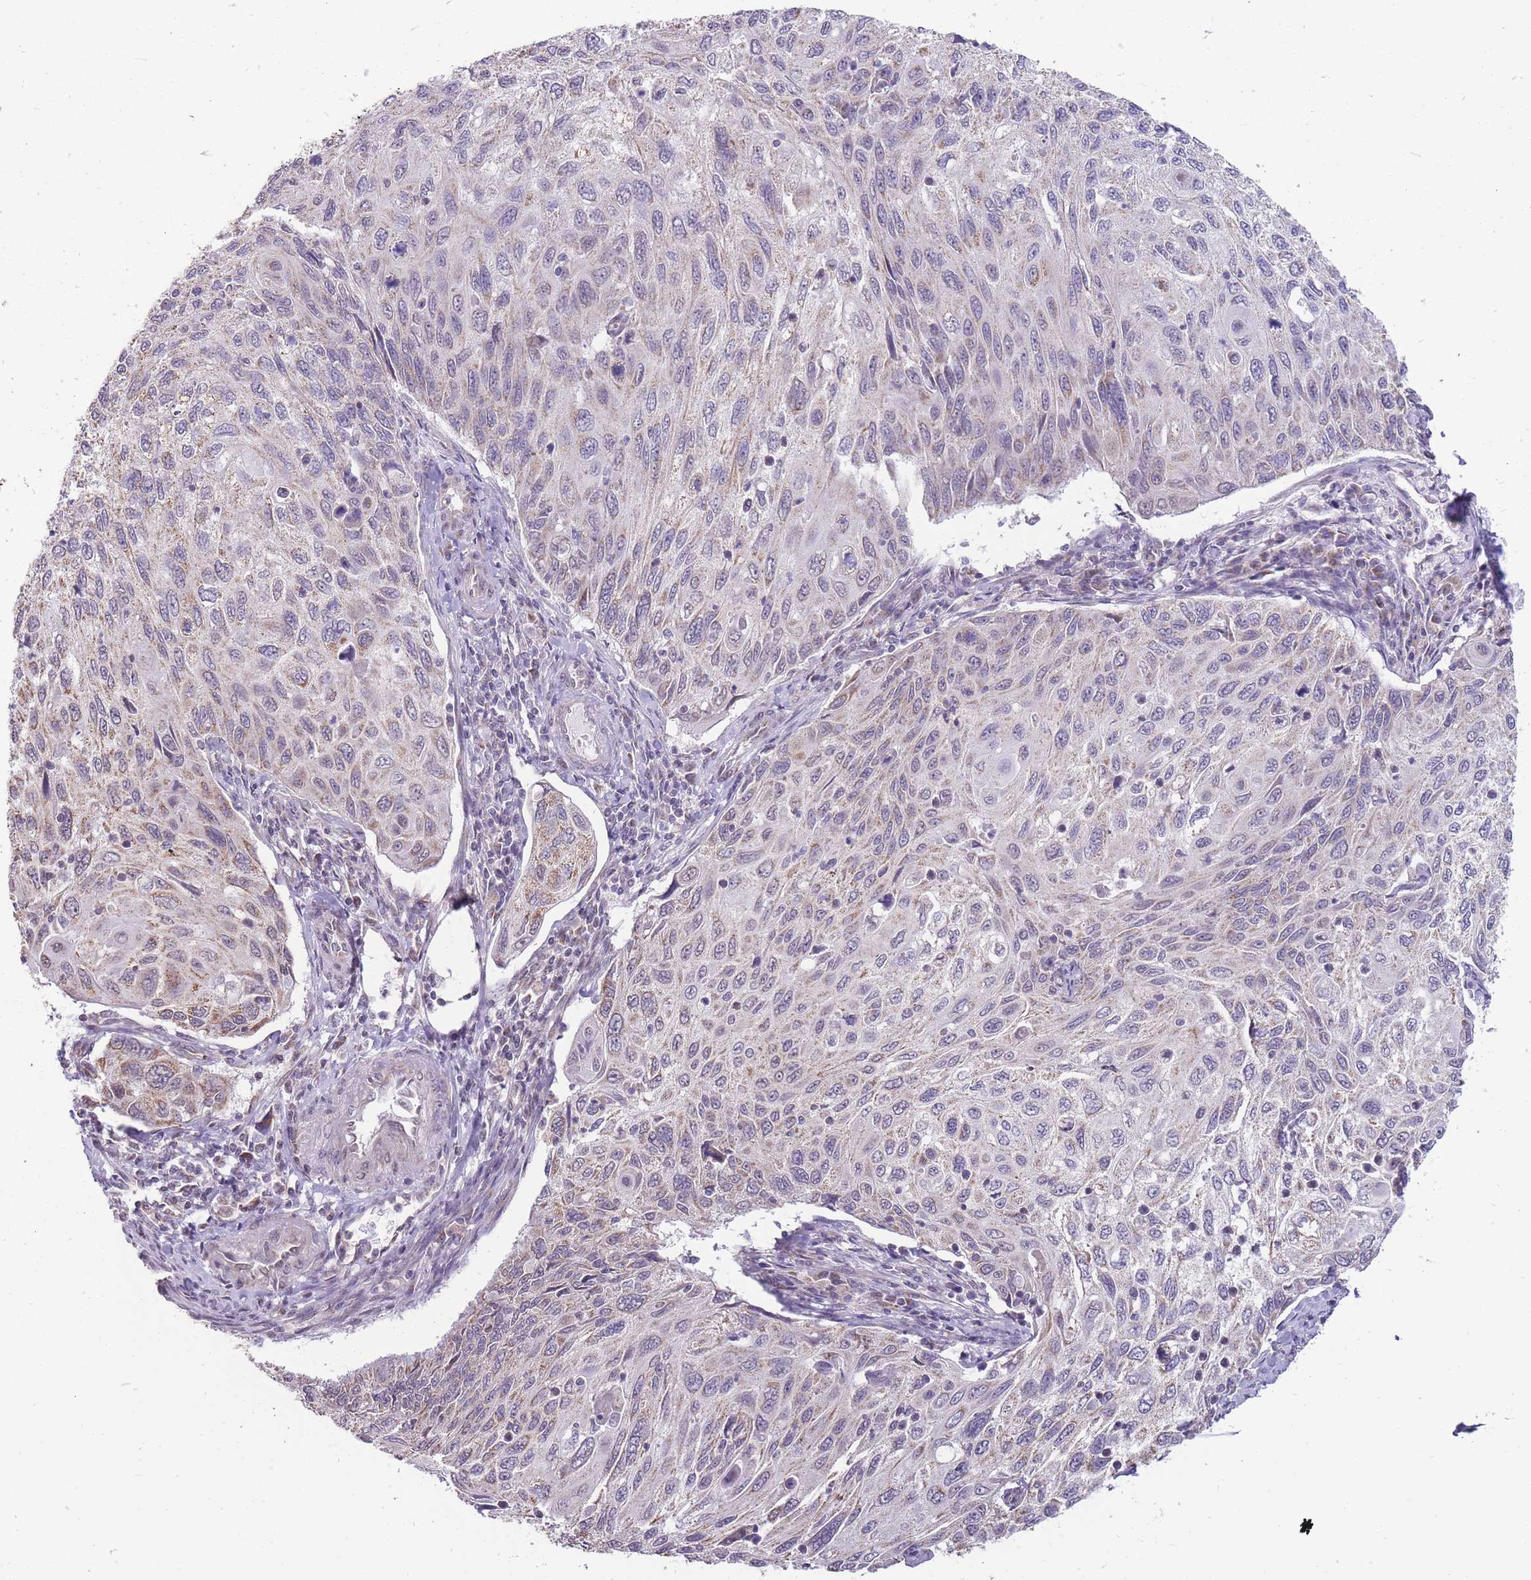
{"staining": {"intensity": "weak", "quantity": "<25%", "location": "cytoplasmic/membranous"}, "tissue": "cervical cancer", "cell_type": "Tumor cells", "image_type": "cancer", "snomed": [{"axis": "morphology", "description": "Squamous cell carcinoma, NOS"}, {"axis": "topography", "description": "Cervix"}], "caption": "Cervical cancer (squamous cell carcinoma) was stained to show a protein in brown. There is no significant positivity in tumor cells.", "gene": "NELL1", "patient": {"sex": "female", "age": 70}}